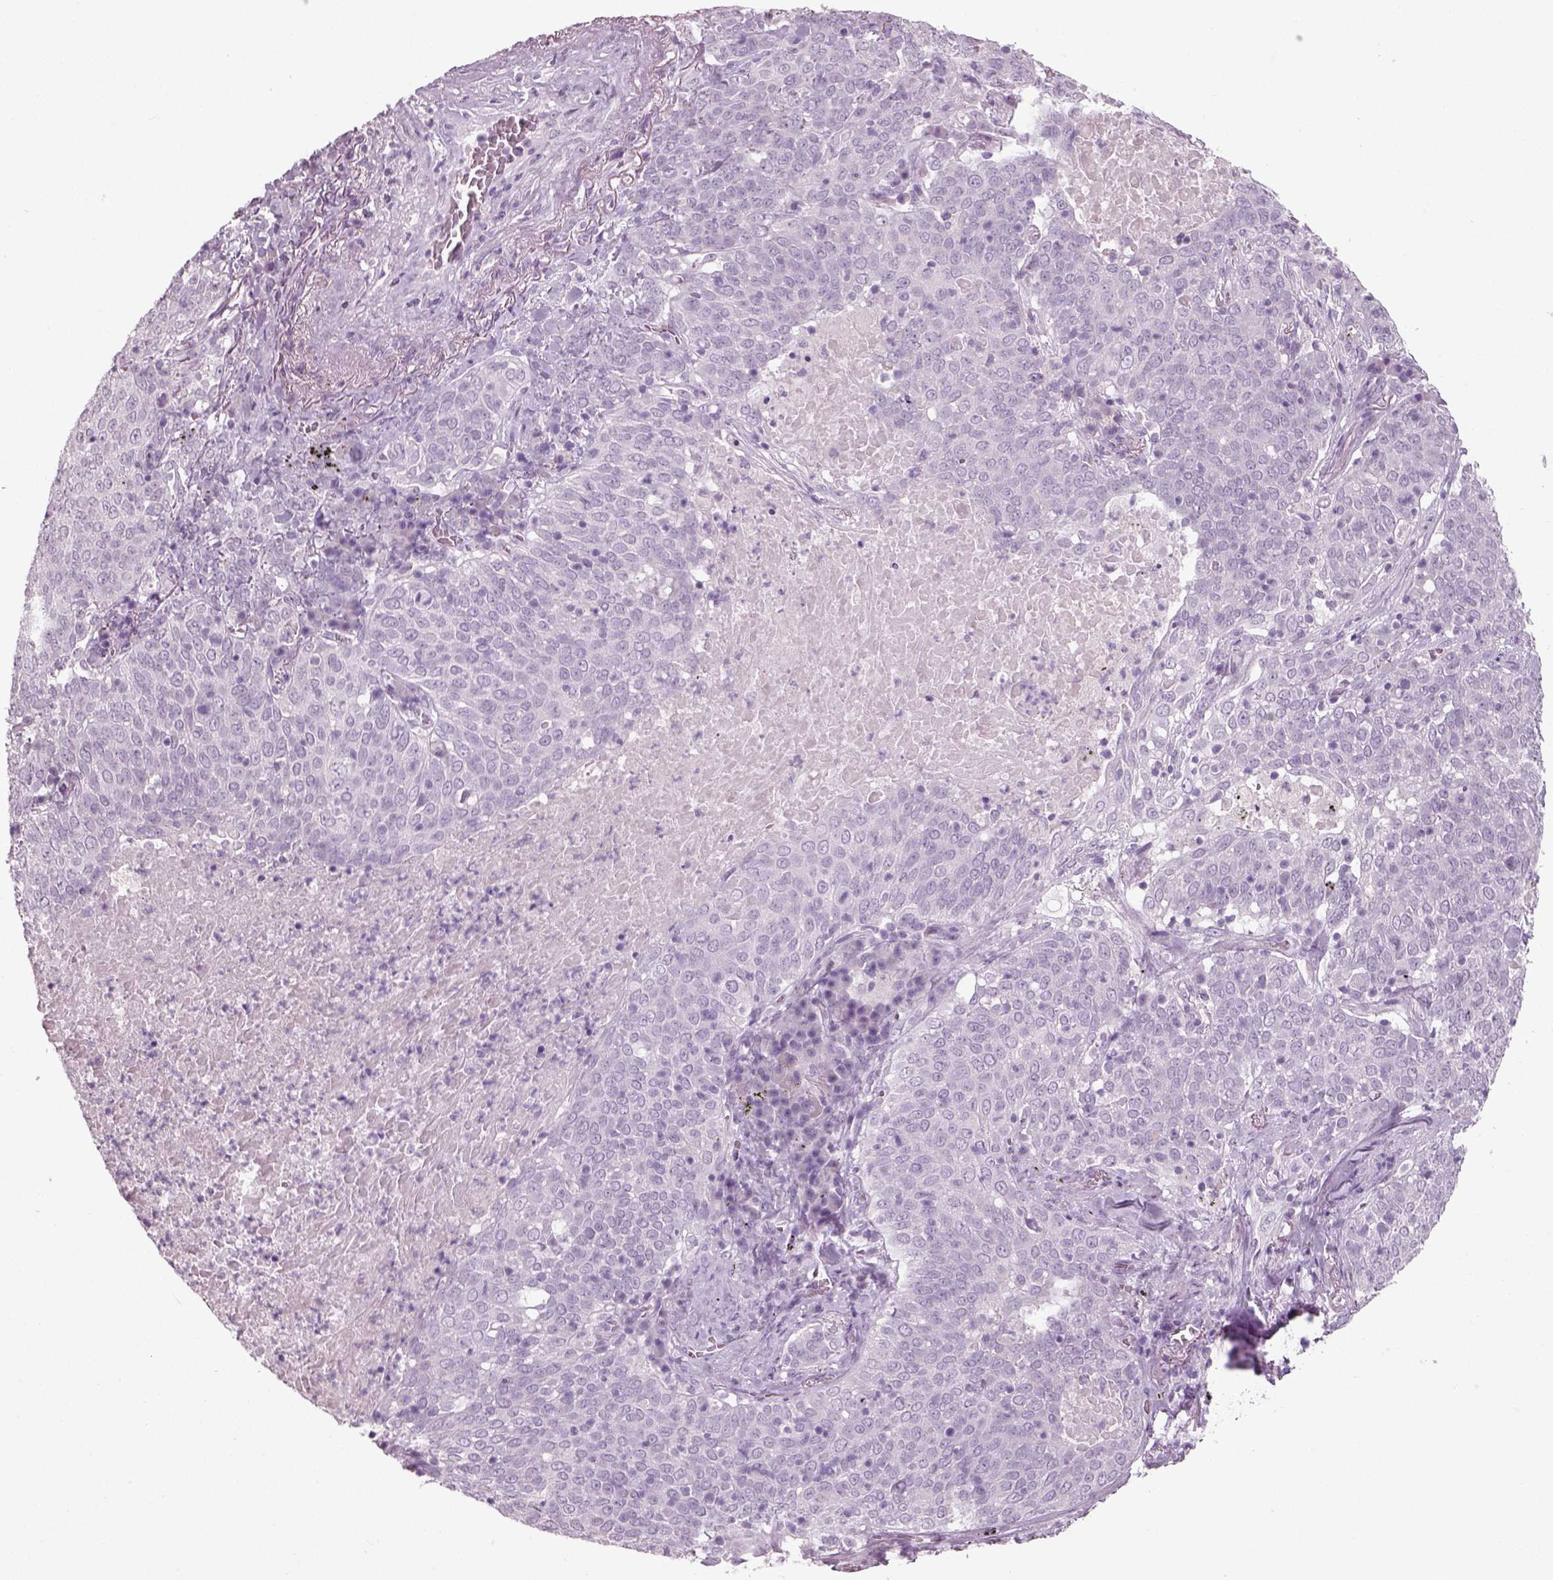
{"staining": {"intensity": "negative", "quantity": "none", "location": "none"}, "tissue": "lung cancer", "cell_type": "Tumor cells", "image_type": "cancer", "snomed": [{"axis": "morphology", "description": "Squamous cell carcinoma, NOS"}, {"axis": "topography", "description": "Lung"}], "caption": "Tumor cells are negative for protein expression in human lung cancer. The staining is performed using DAB (3,3'-diaminobenzidine) brown chromogen with nuclei counter-stained in using hematoxylin.", "gene": "SLC6A2", "patient": {"sex": "male", "age": 82}}